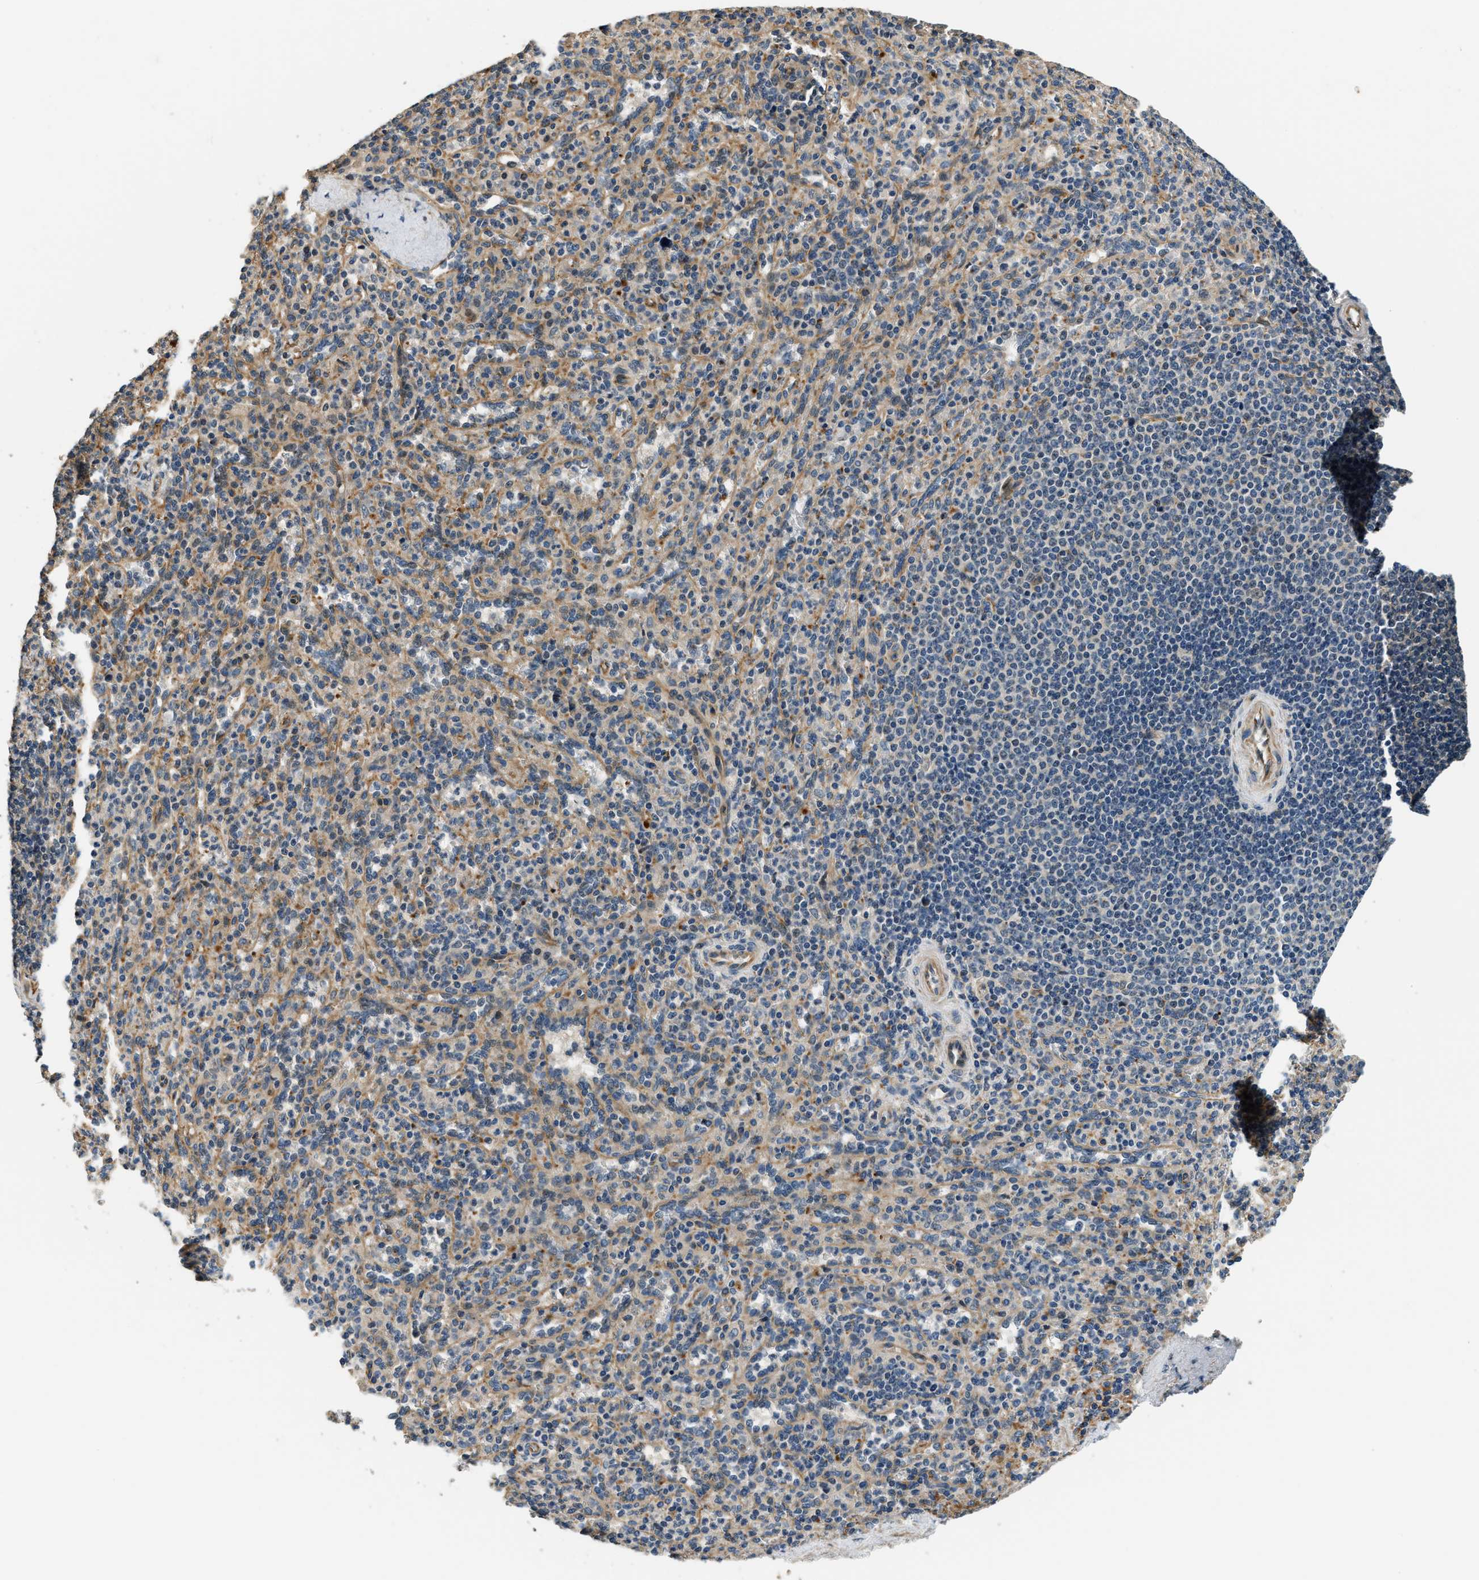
{"staining": {"intensity": "moderate", "quantity": "25%-75%", "location": "cytoplasmic/membranous"}, "tissue": "spleen", "cell_type": "Cells in red pulp", "image_type": "normal", "snomed": [{"axis": "morphology", "description": "Normal tissue, NOS"}, {"axis": "topography", "description": "Spleen"}], "caption": "A brown stain labels moderate cytoplasmic/membranous staining of a protein in cells in red pulp of normal human spleen. The protein of interest is shown in brown color, while the nuclei are stained blue.", "gene": "ALOX12", "patient": {"sex": "male", "age": 36}}